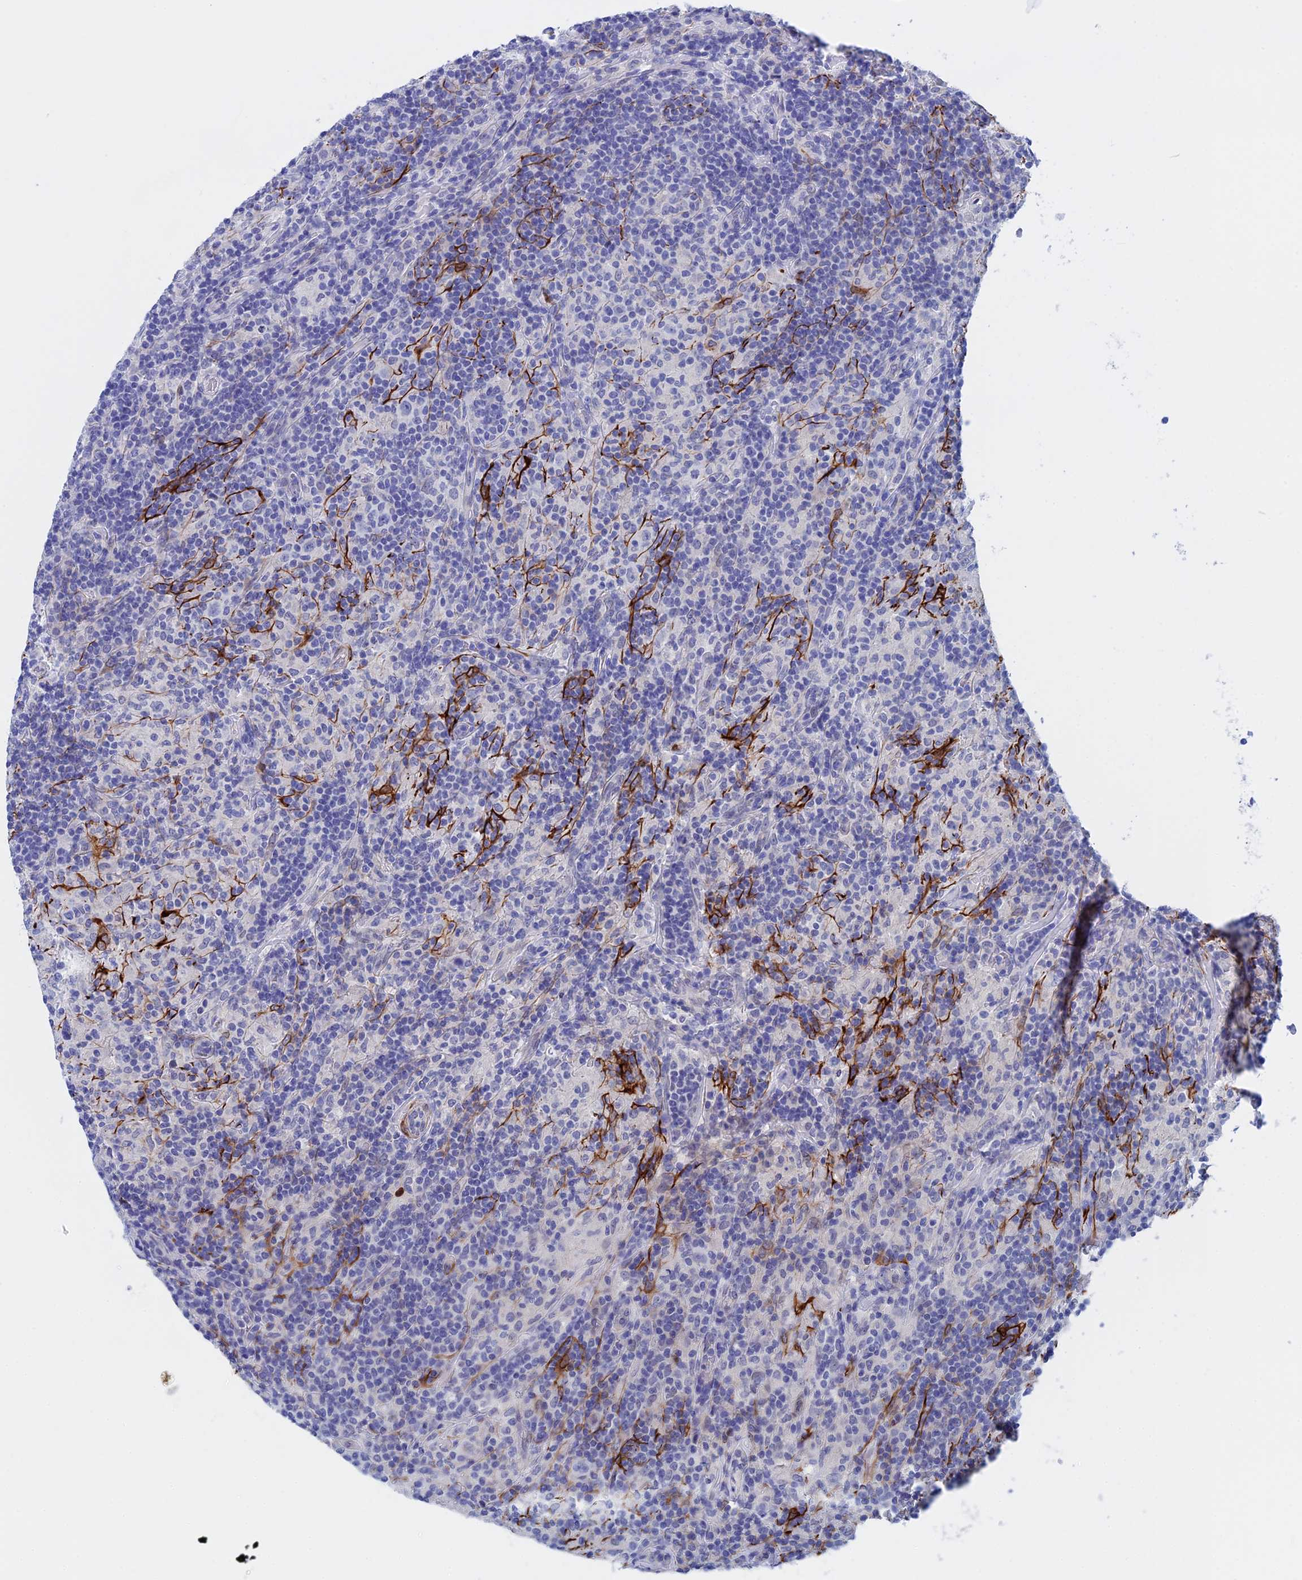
{"staining": {"intensity": "negative", "quantity": "none", "location": "none"}, "tissue": "lymphoma", "cell_type": "Tumor cells", "image_type": "cancer", "snomed": [{"axis": "morphology", "description": "Hodgkin's disease, NOS"}, {"axis": "topography", "description": "Lymph node"}], "caption": "This is an immunohistochemistry histopathology image of human lymphoma. There is no staining in tumor cells.", "gene": "WDR83", "patient": {"sex": "male", "age": 70}}